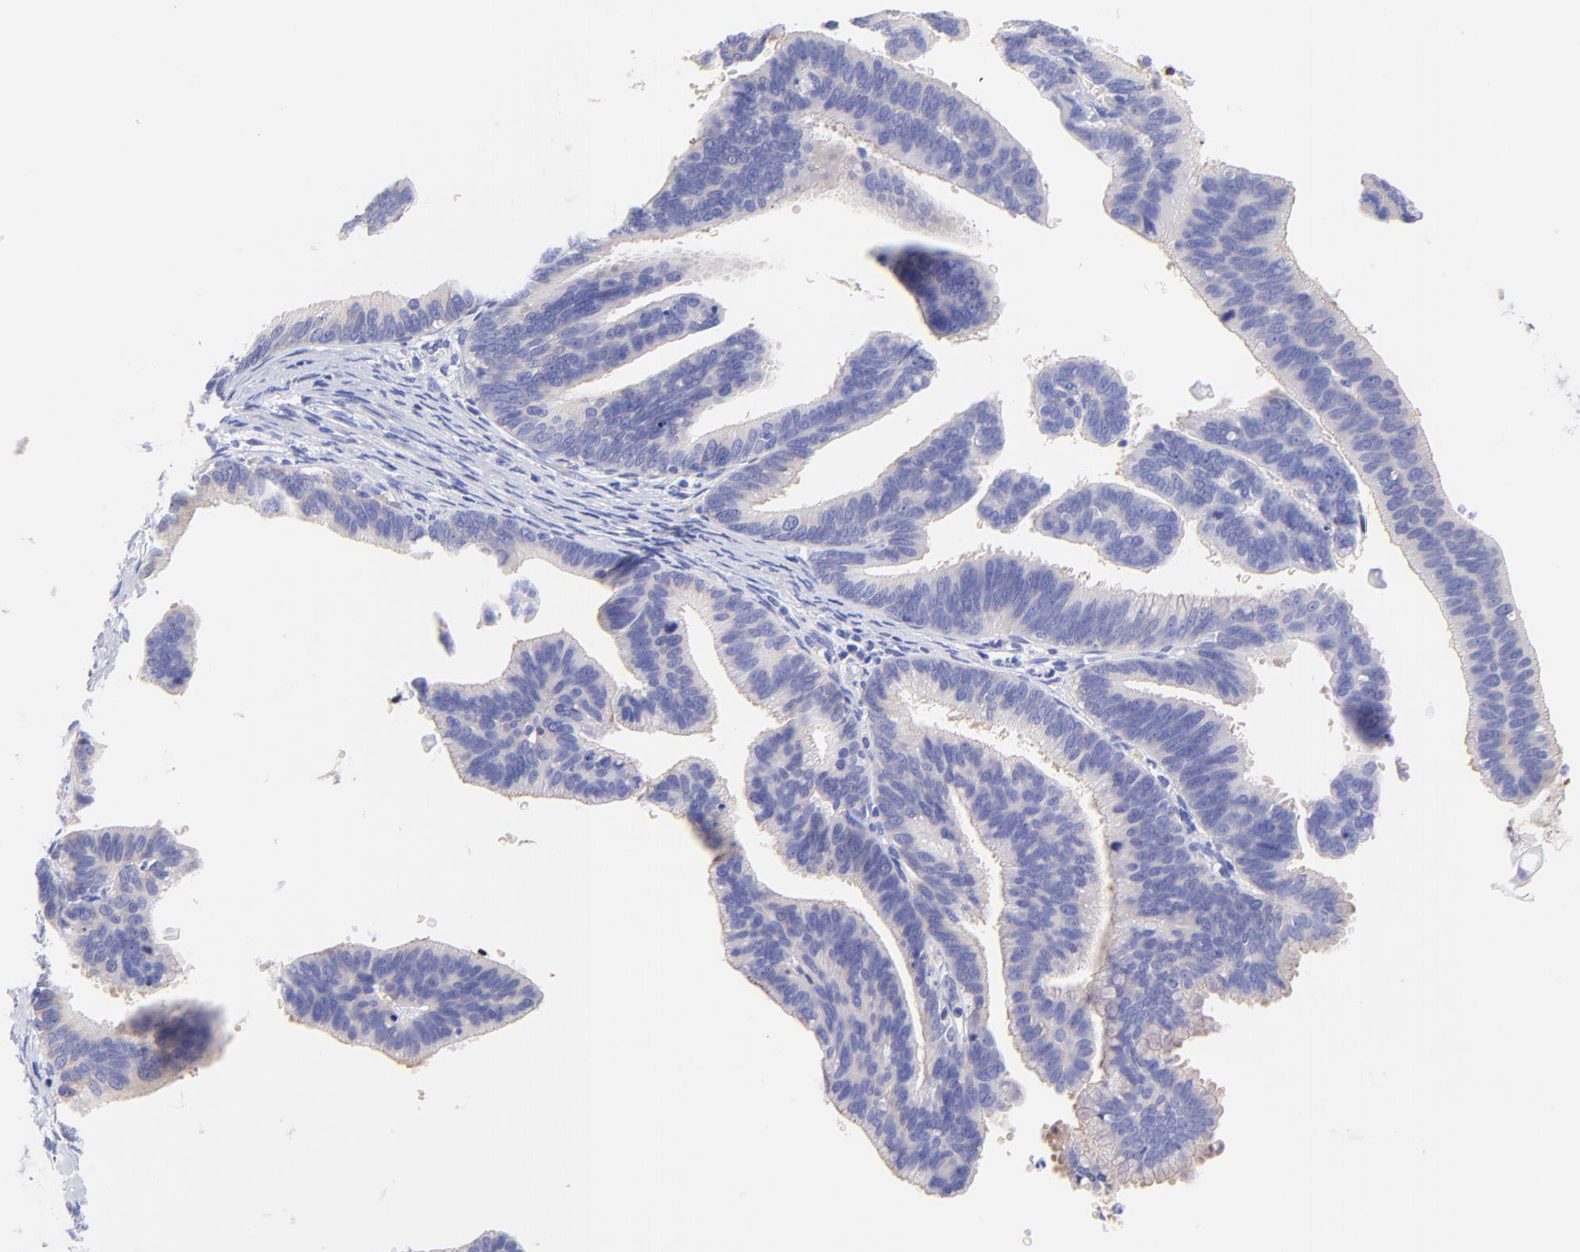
{"staining": {"intensity": "weak", "quantity": "<25%", "location": "cytoplasmic/membranous"}, "tissue": "cervical cancer", "cell_type": "Tumor cells", "image_type": "cancer", "snomed": [{"axis": "morphology", "description": "Adenocarcinoma, NOS"}, {"axis": "topography", "description": "Cervix"}], "caption": "Immunohistochemistry photomicrograph of cervical cancer (adenocarcinoma) stained for a protein (brown), which reveals no expression in tumor cells.", "gene": "FRMPD3", "patient": {"sex": "female", "age": 47}}